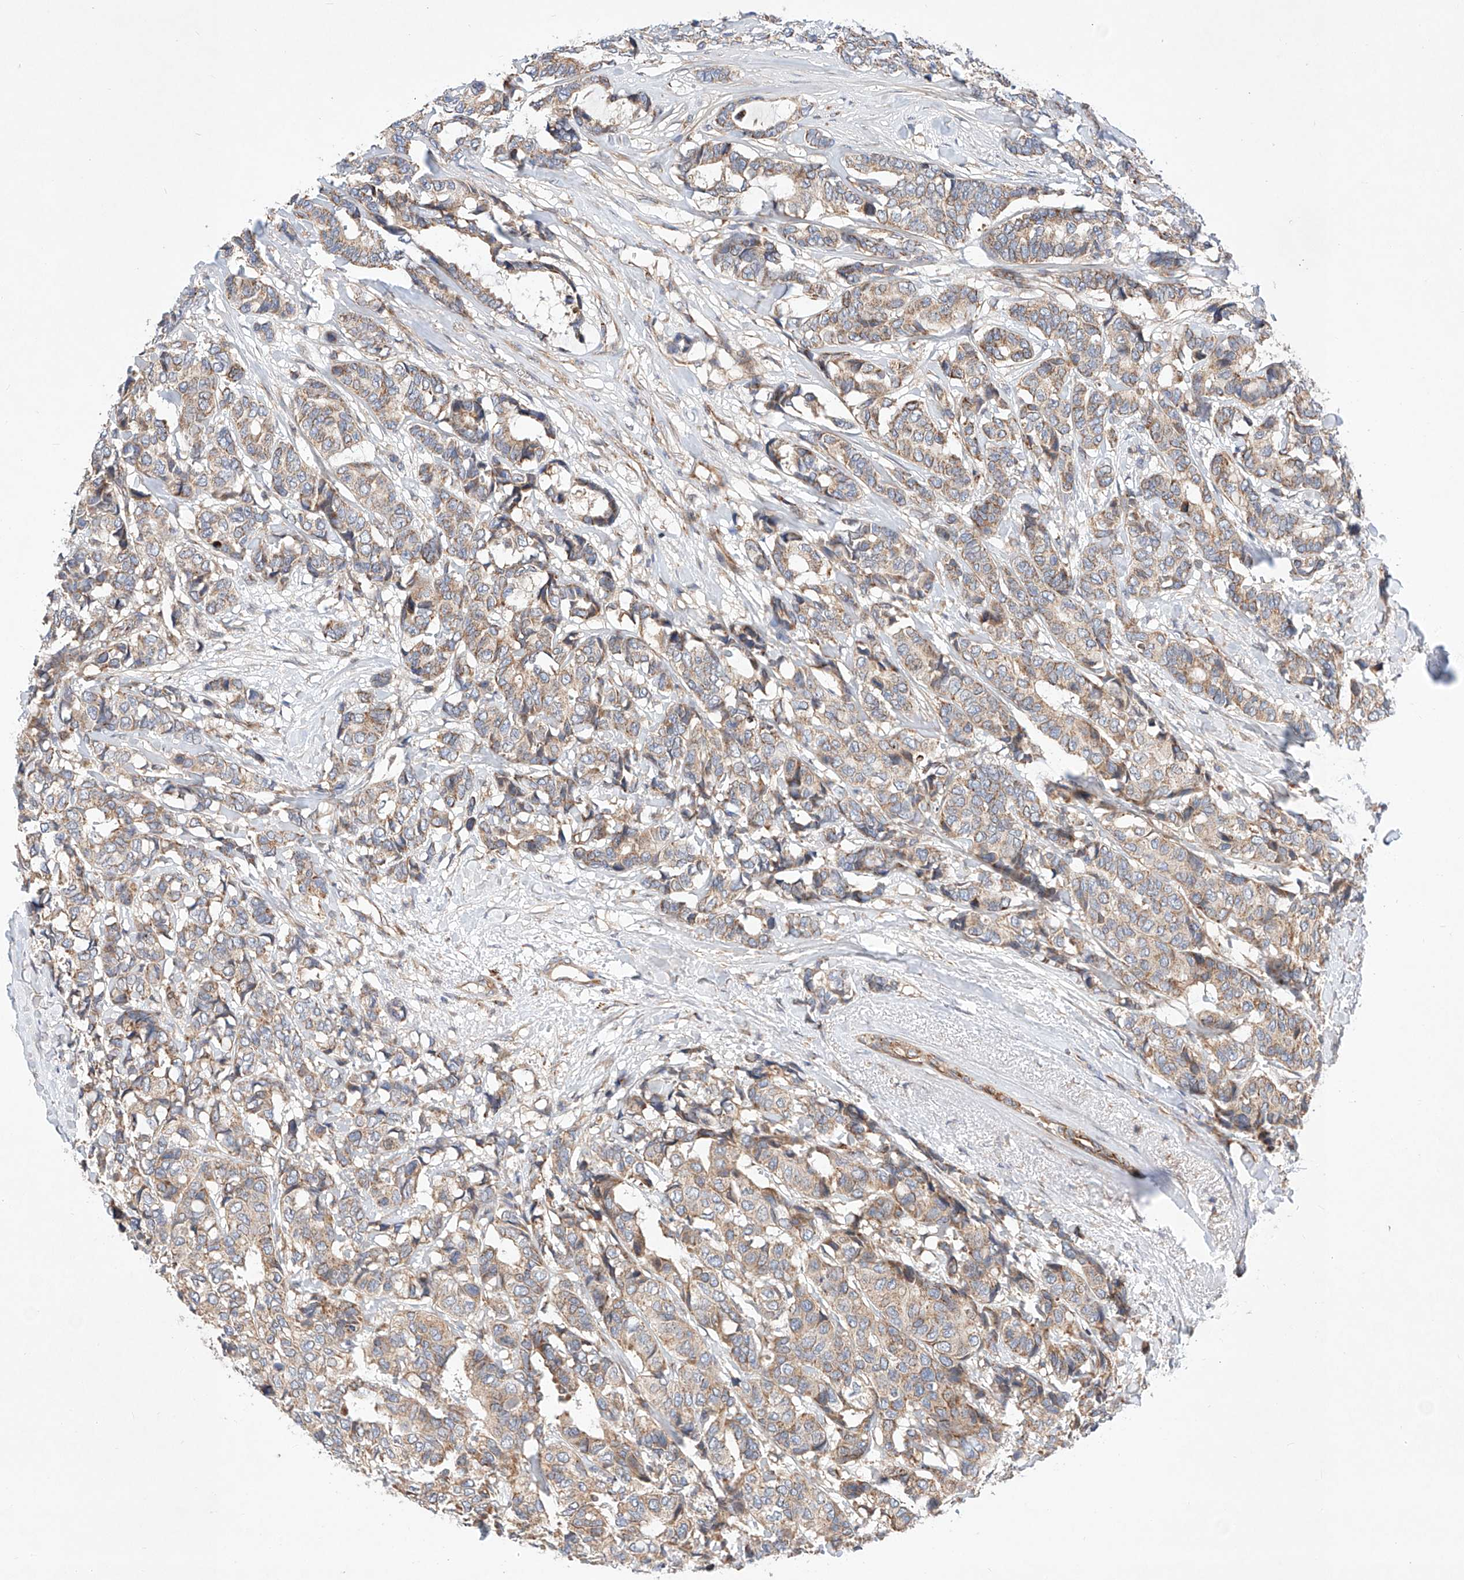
{"staining": {"intensity": "weak", "quantity": ">75%", "location": "cytoplasmic/membranous"}, "tissue": "breast cancer", "cell_type": "Tumor cells", "image_type": "cancer", "snomed": [{"axis": "morphology", "description": "Duct carcinoma"}, {"axis": "topography", "description": "Breast"}], "caption": "Immunohistochemistry (IHC) of human breast cancer (invasive ductal carcinoma) shows low levels of weak cytoplasmic/membranous staining in about >75% of tumor cells. (DAB (3,3'-diaminobenzidine) = brown stain, brightfield microscopy at high magnification).", "gene": "NR1D1", "patient": {"sex": "female", "age": 87}}